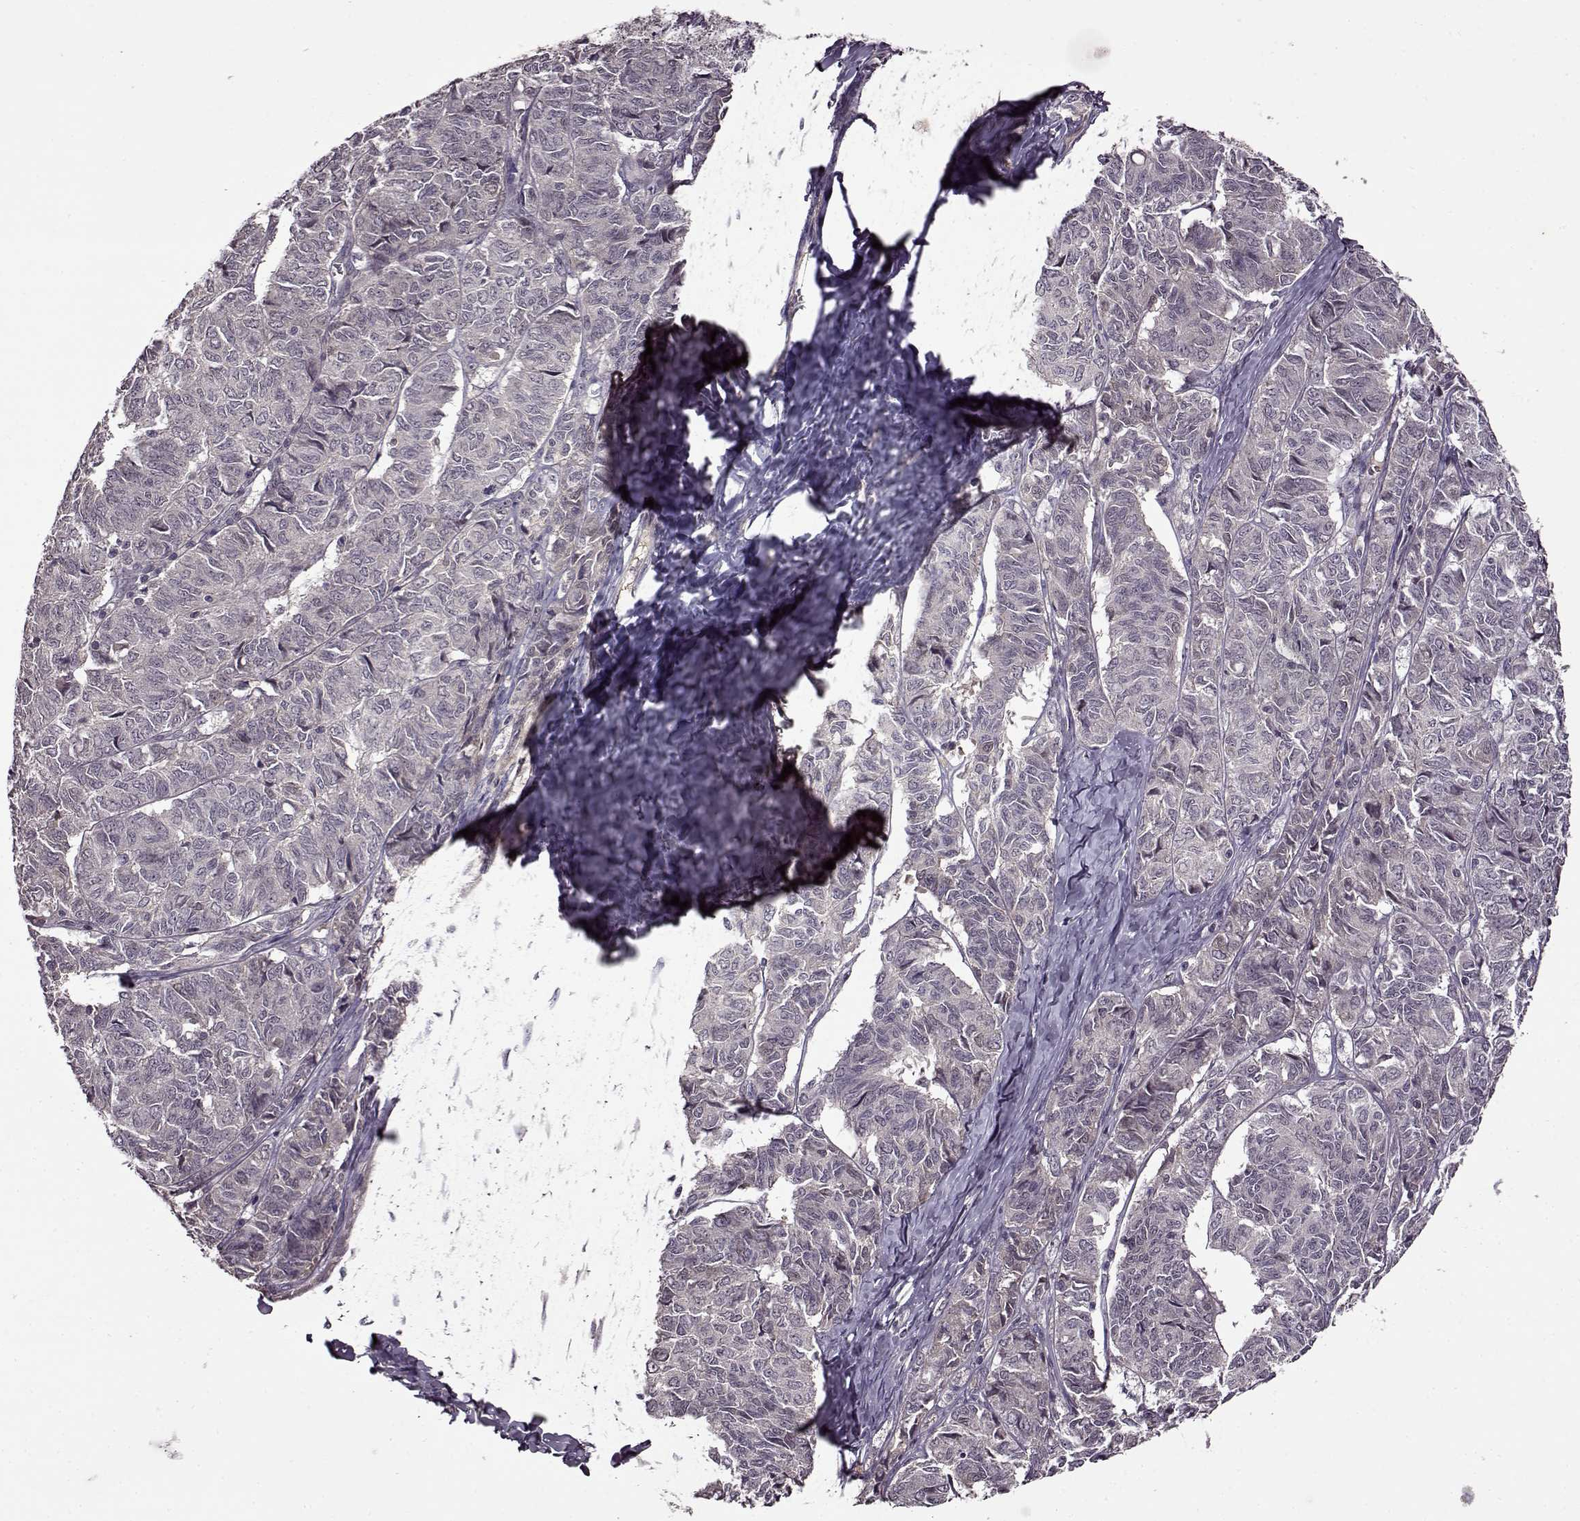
{"staining": {"intensity": "negative", "quantity": "none", "location": "none"}, "tissue": "ovarian cancer", "cell_type": "Tumor cells", "image_type": "cancer", "snomed": [{"axis": "morphology", "description": "Carcinoma, endometroid"}, {"axis": "topography", "description": "Ovary"}], "caption": "IHC photomicrograph of neoplastic tissue: human endometroid carcinoma (ovarian) stained with DAB (3,3'-diaminobenzidine) exhibits no significant protein staining in tumor cells.", "gene": "MAIP1", "patient": {"sex": "female", "age": 80}}